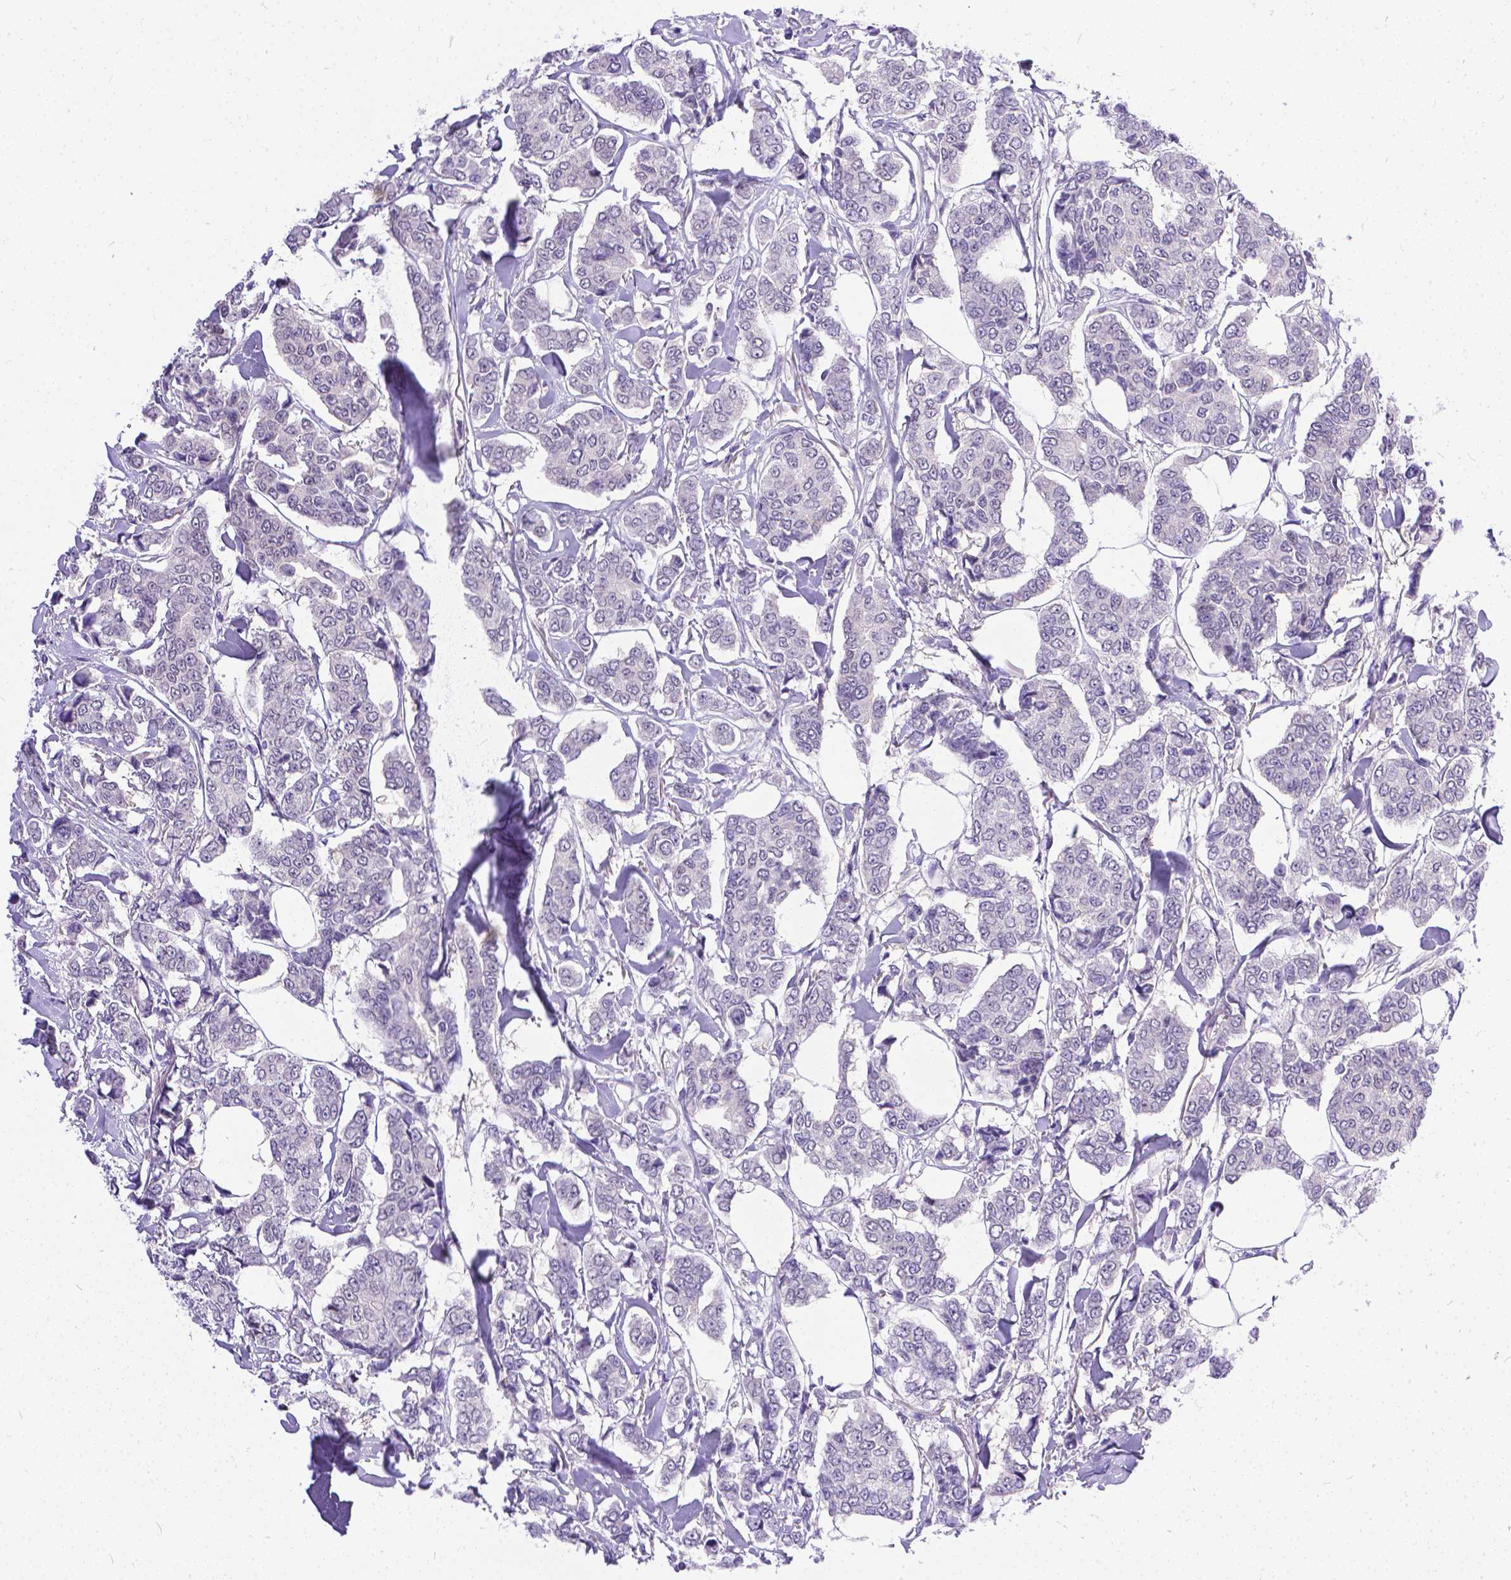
{"staining": {"intensity": "negative", "quantity": "none", "location": "none"}, "tissue": "breast cancer", "cell_type": "Tumor cells", "image_type": "cancer", "snomed": [{"axis": "morphology", "description": "Duct carcinoma"}, {"axis": "topography", "description": "Breast"}], "caption": "IHC of human invasive ductal carcinoma (breast) shows no expression in tumor cells.", "gene": "TTLL6", "patient": {"sex": "female", "age": 94}}